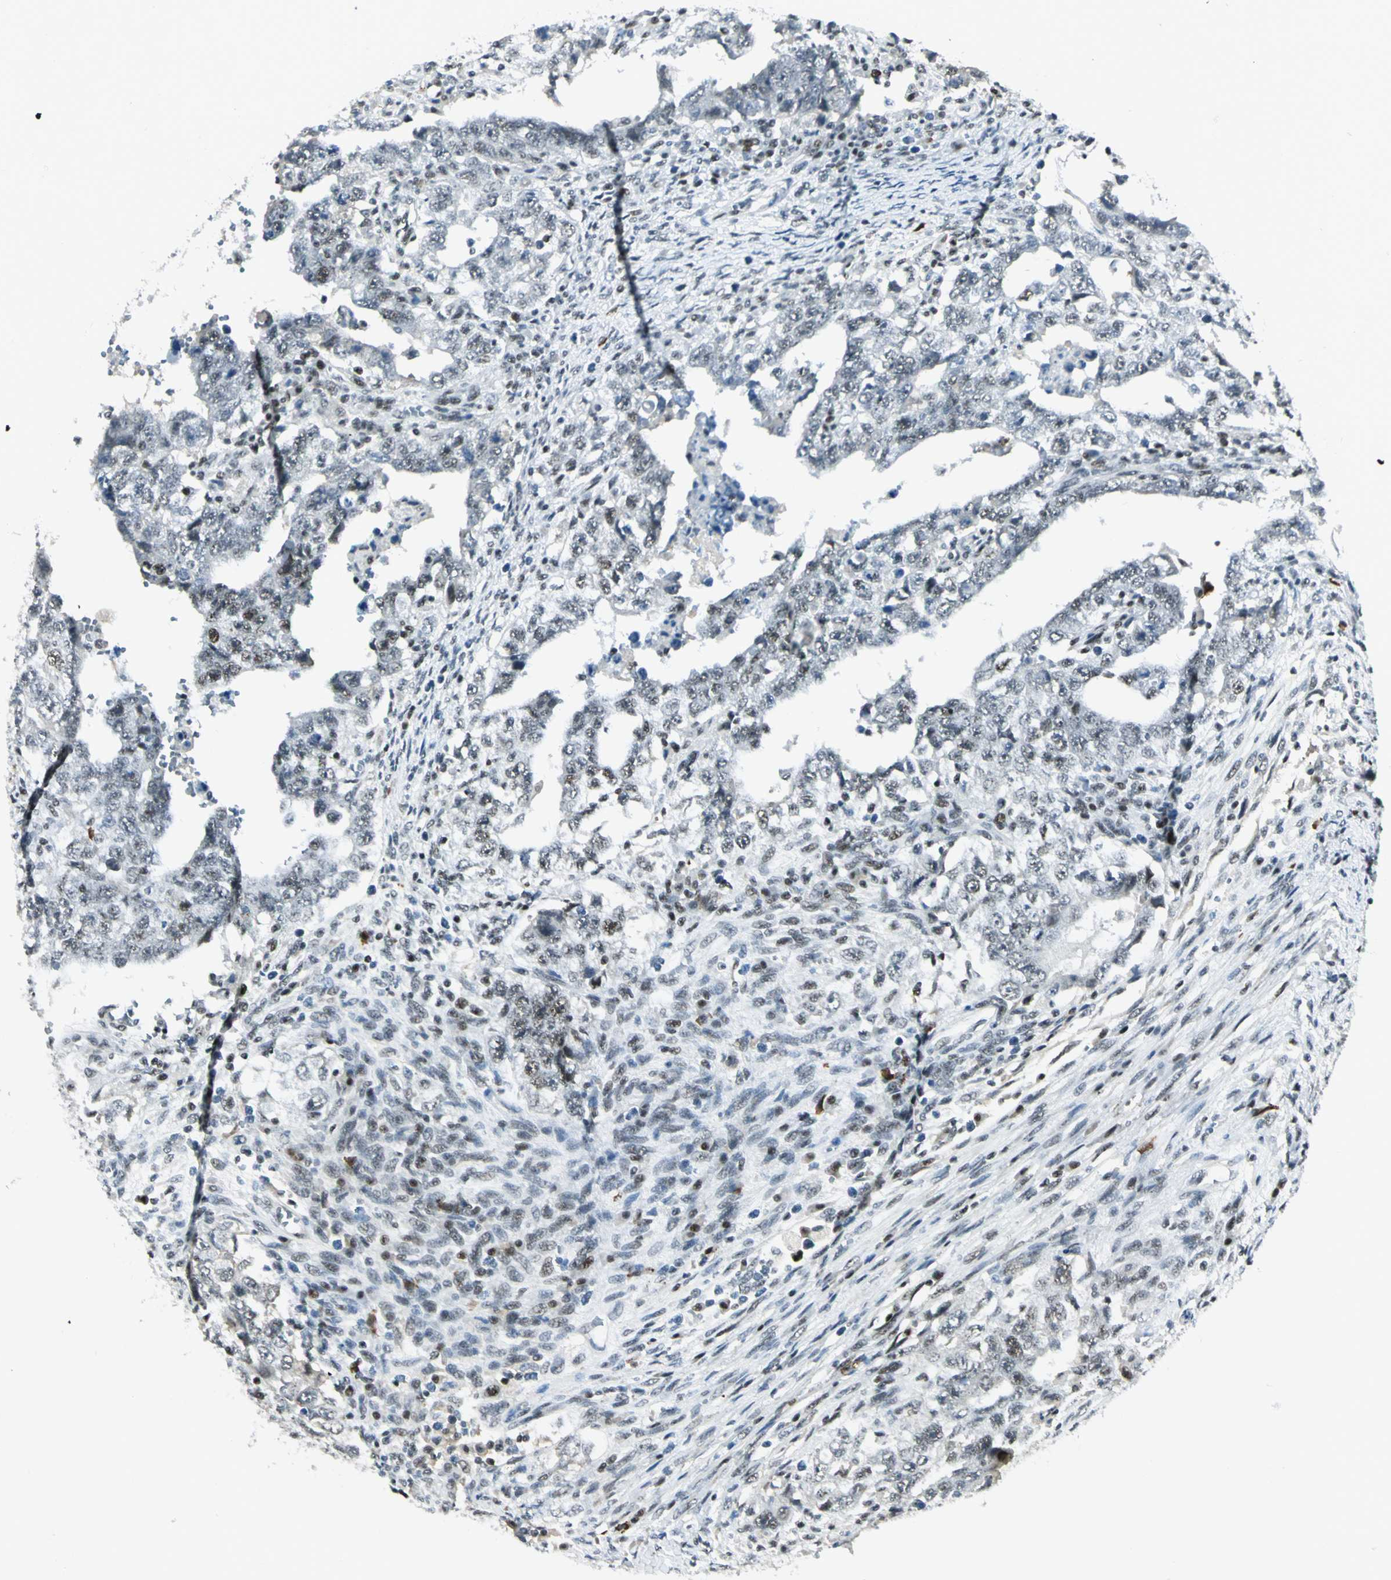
{"staining": {"intensity": "weak", "quantity": "25%-75%", "location": "nuclear"}, "tissue": "testis cancer", "cell_type": "Tumor cells", "image_type": "cancer", "snomed": [{"axis": "morphology", "description": "Carcinoma, Embryonal, NOS"}, {"axis": "topography", "description": "Testis"}], "caption": "Testis cancer (embryonal carcinoma) was stained to show a protein in brown. There is low levels of weak nuclear staining in about 25%-75% of tumor cells.", "gene": "CCNT1", "patient": {"sex": "male", "age": 26}}